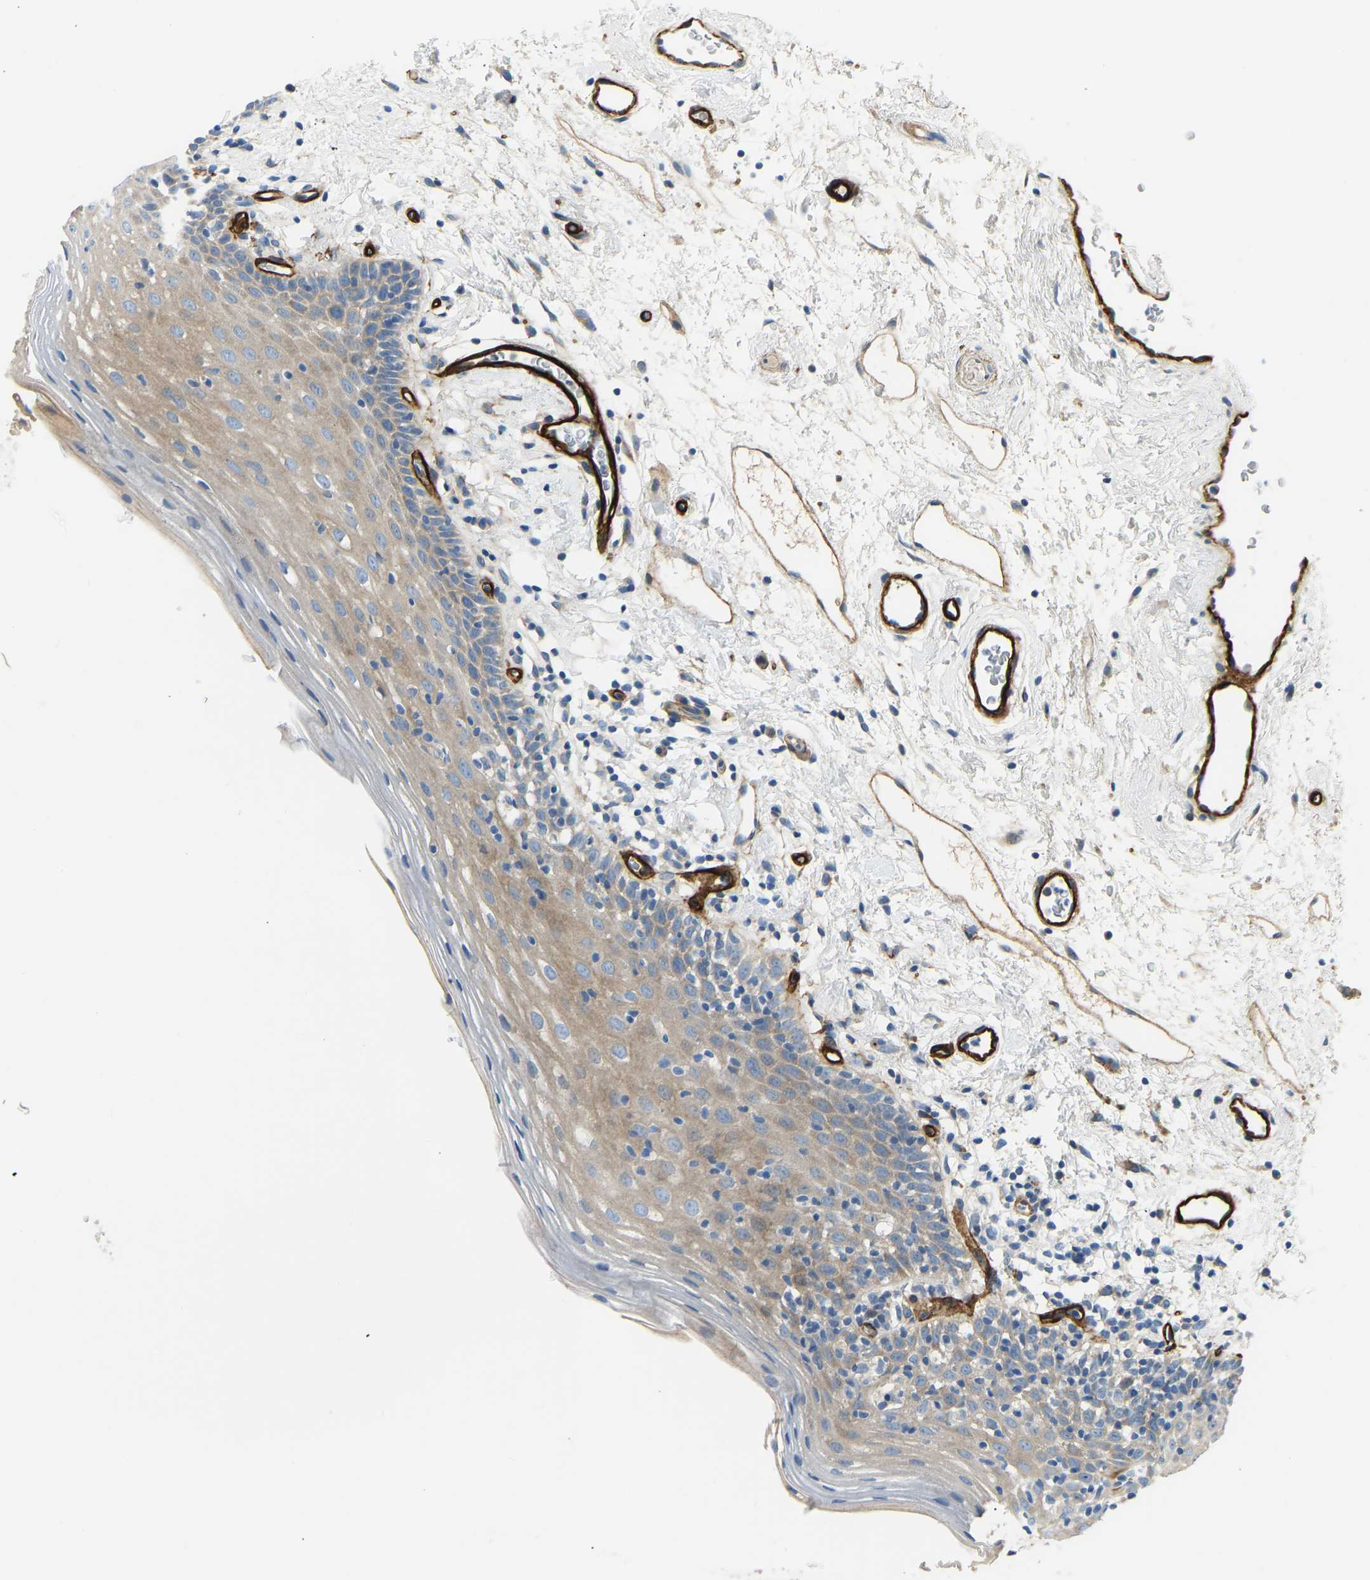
{"staining": {"intensity": "weak", "quantity": "25%-75%", "location": "cytoplasmic/membranous"}, "tissue": "oral mucosa", "cell_type": "Squamous epithelial cells", "image_type": "normal", "snomed": [{"axis": "morphology", "description": "Normal tissue, NOS"}, {"axis": "topography", "description": "Oral tissue"}], "caption": "IHC staining of benign oral mucosa, which shows low levels of weak cytoplasmic/membranous expression in approximately 25%-75% of squamous epithelial cells indicating weak cytoplasmic/membranous protein staining. The staining was performed using DAB (3,3'-diaminobenzidine) (brown) for protein detection and nuclei were counterstained in hematoxylin (blue).", "gene": "COL15A1", "patient": {"sex": "male", "age": 66}}